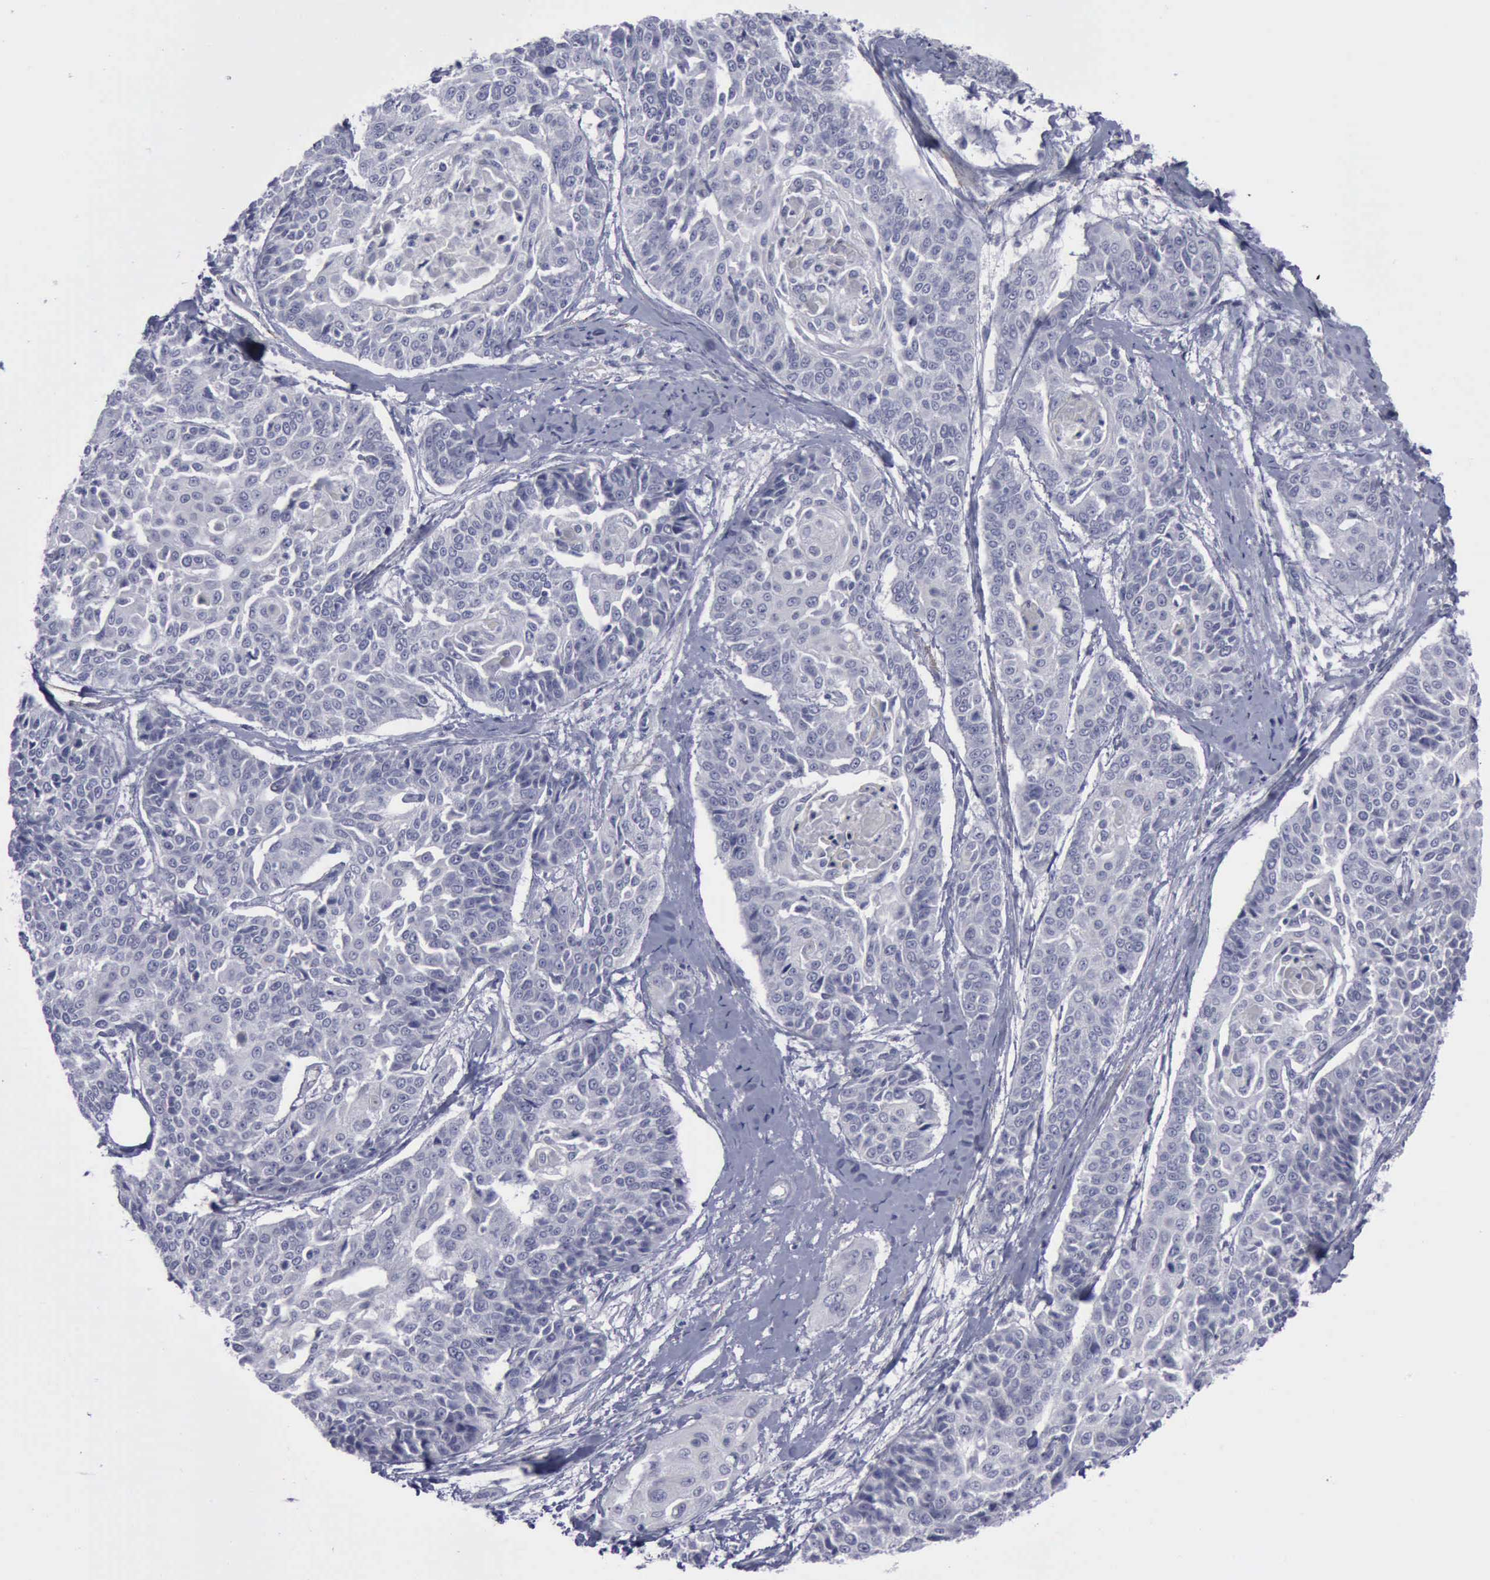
{"staining": {"intensity": "negative", "quantity": "none", "location": "none"}, "tissue": "cervical cancer", "cell_type": "Tumor cells", "image_type": "cancer", "snomed": [{"axis": "morphology", "description": "Squamous cell carcinoma, NOS"}, {"axis": "topography", "description": "Cervix"}], "caption": "Immunohistochemistry (IHC) image of cervical cancer (squamous cell carcinoma) stained for a protein (brown), which exhibits no staining in tumor cells.", "gene": "CDH2", "patient": {"sex": "female", "age": 64}}